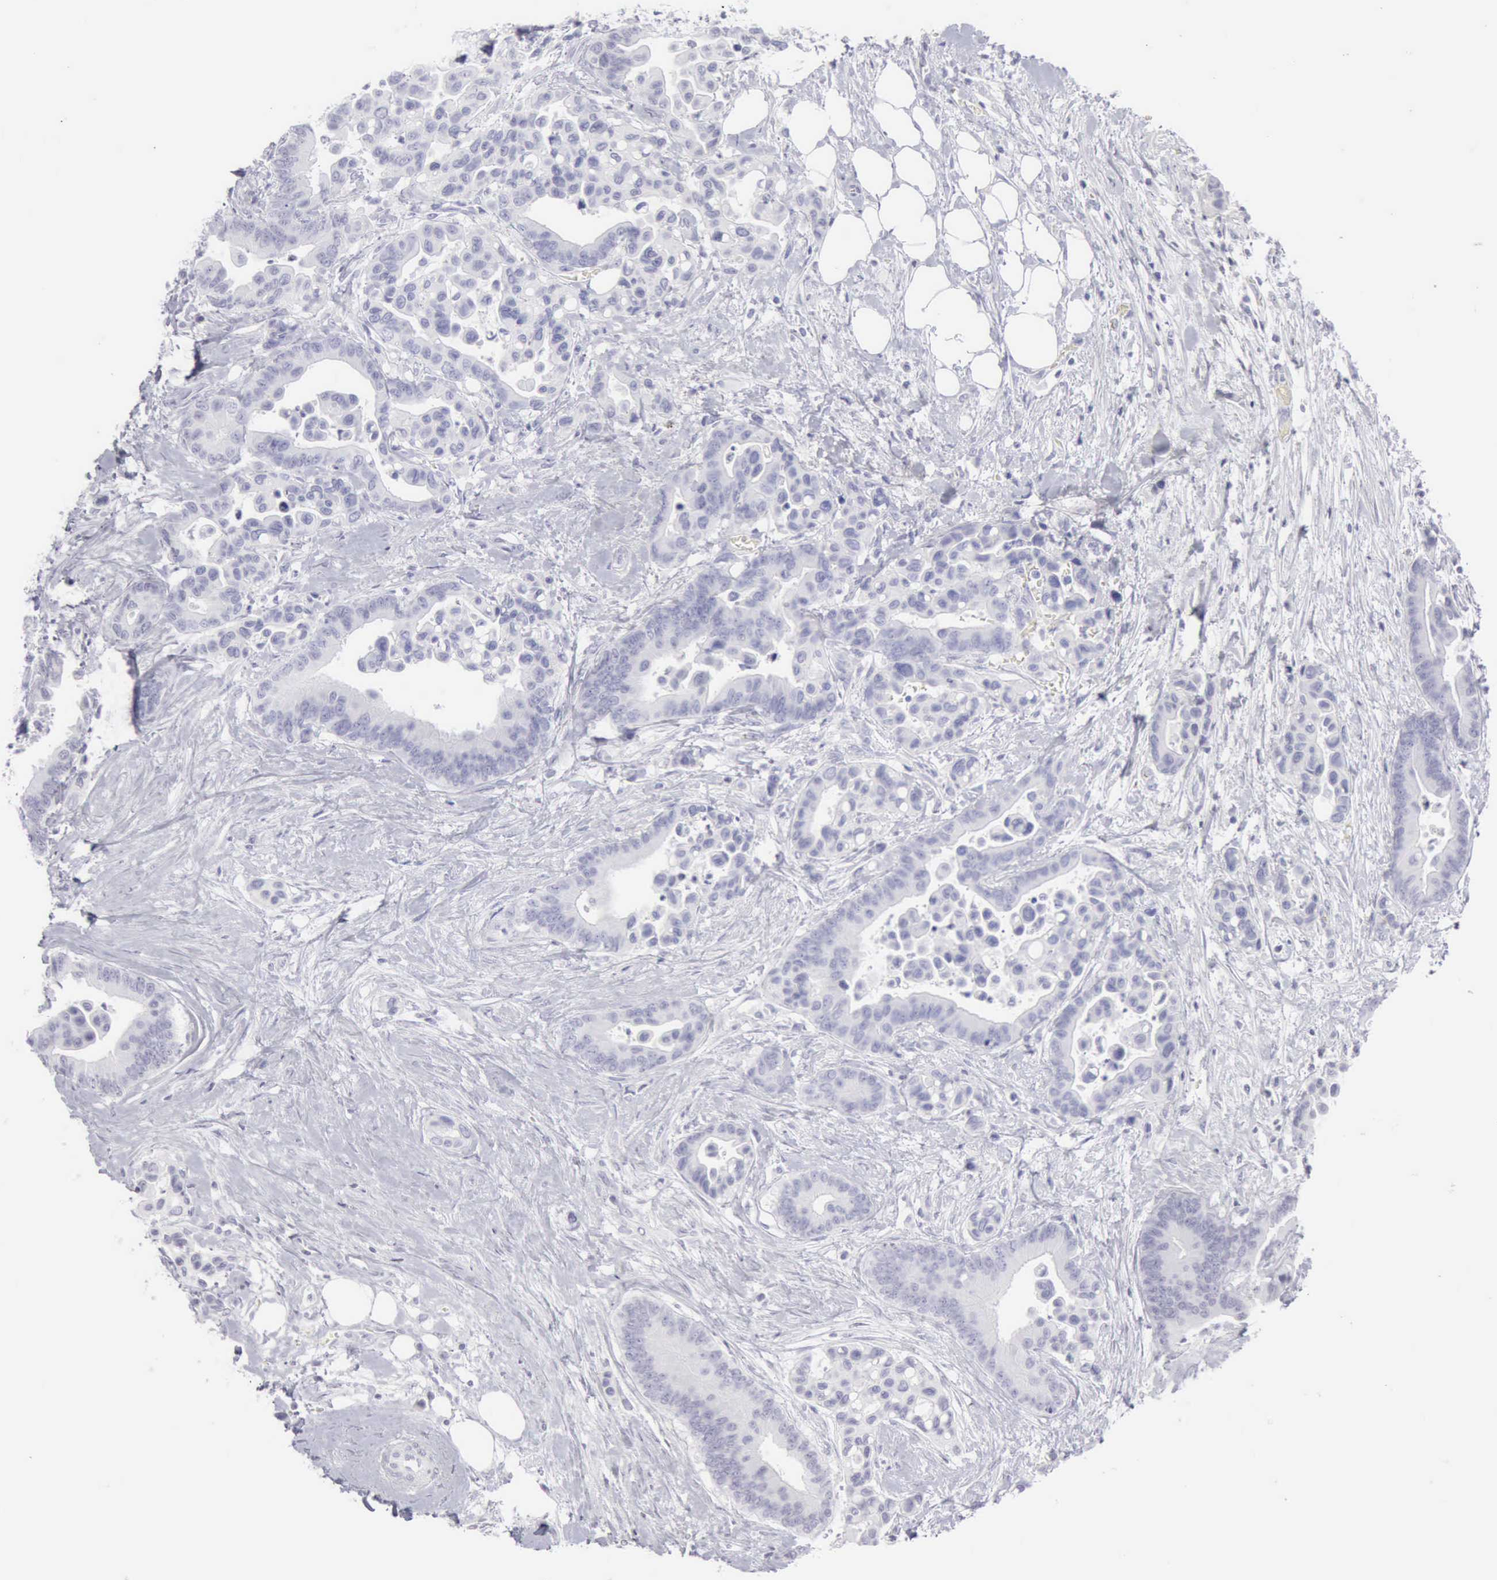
{"staining": {"intensity": "negative", "quantity": "none", "location": "none"}, "tissue": "colorectal cancer", "cell_type": "Tumor cells", "image_type": "cancer", "snomed": [{"axis": "morphology", "description": "Adenocarcinoma, NOS"}, {"axis": "topography", "description": "Colon"}], "caption": "This is a histopathology image of immunohistochemistry staining of colorectal cancer, which shows no positivity in tumor cells.", "gene": "NCAM1", "patient": {"sex": "male", "age": 82}}